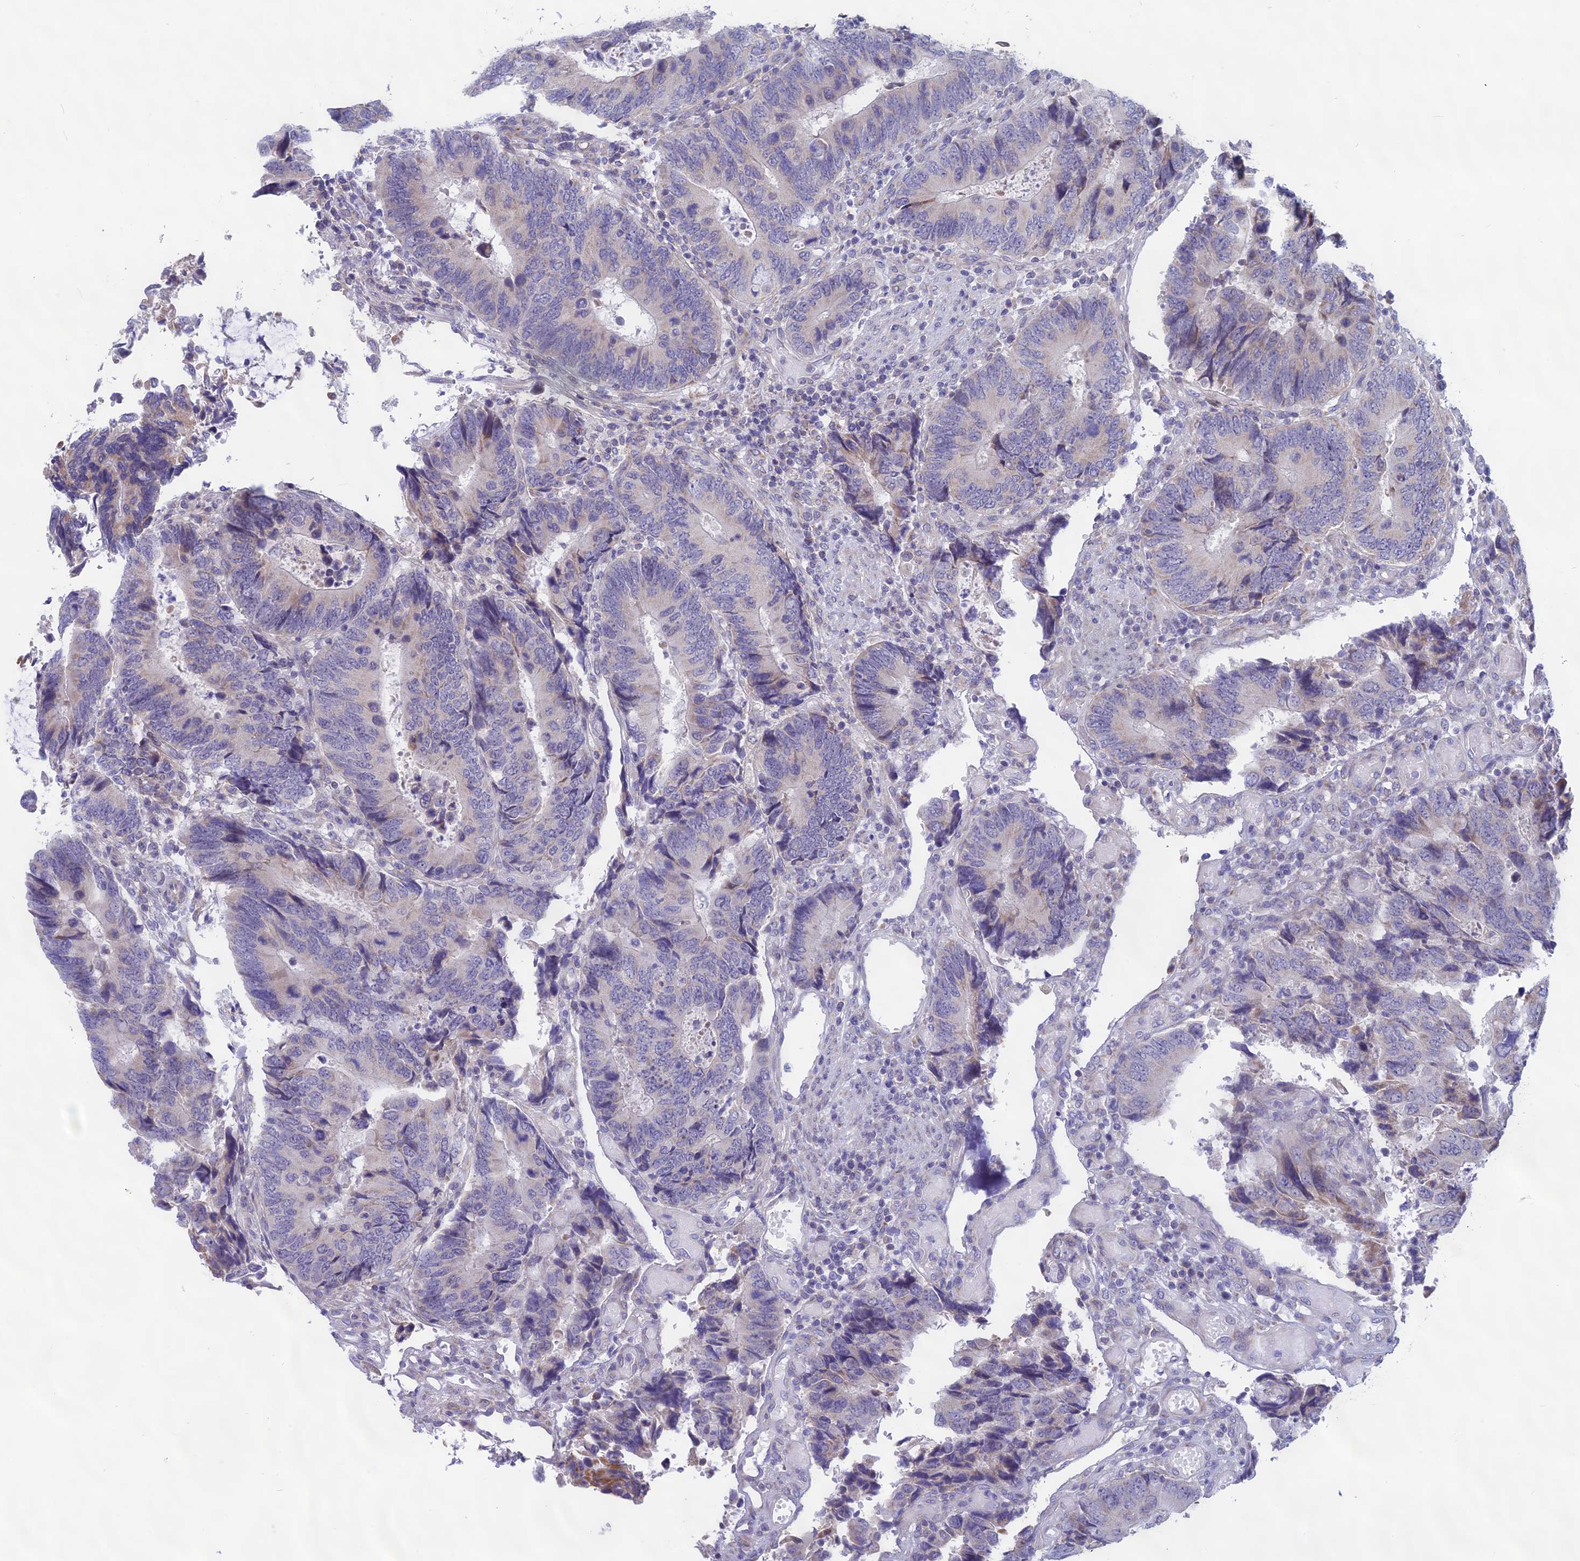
{"staining": {"intensity": "negative", "quantity": "none", "location": "none"}, "tissue": "colorectal cancer", "cell_type": "Tumor cells", "image_type": "cancer", "snomed": [{"axis": "morphology", "description": "Adenocarcinoma, NOS"}, {"axis": "topography", "description": "Colon"}], "caption": "High magnification brightfield microscopy of colorectal adenocarcinoma stained with DAB (brown) and counterstained with hematoxylin (blue): tumor cells show no significant staining.", "gene": "PLAC9", "patient": {"sex": "male", "age": 87}}